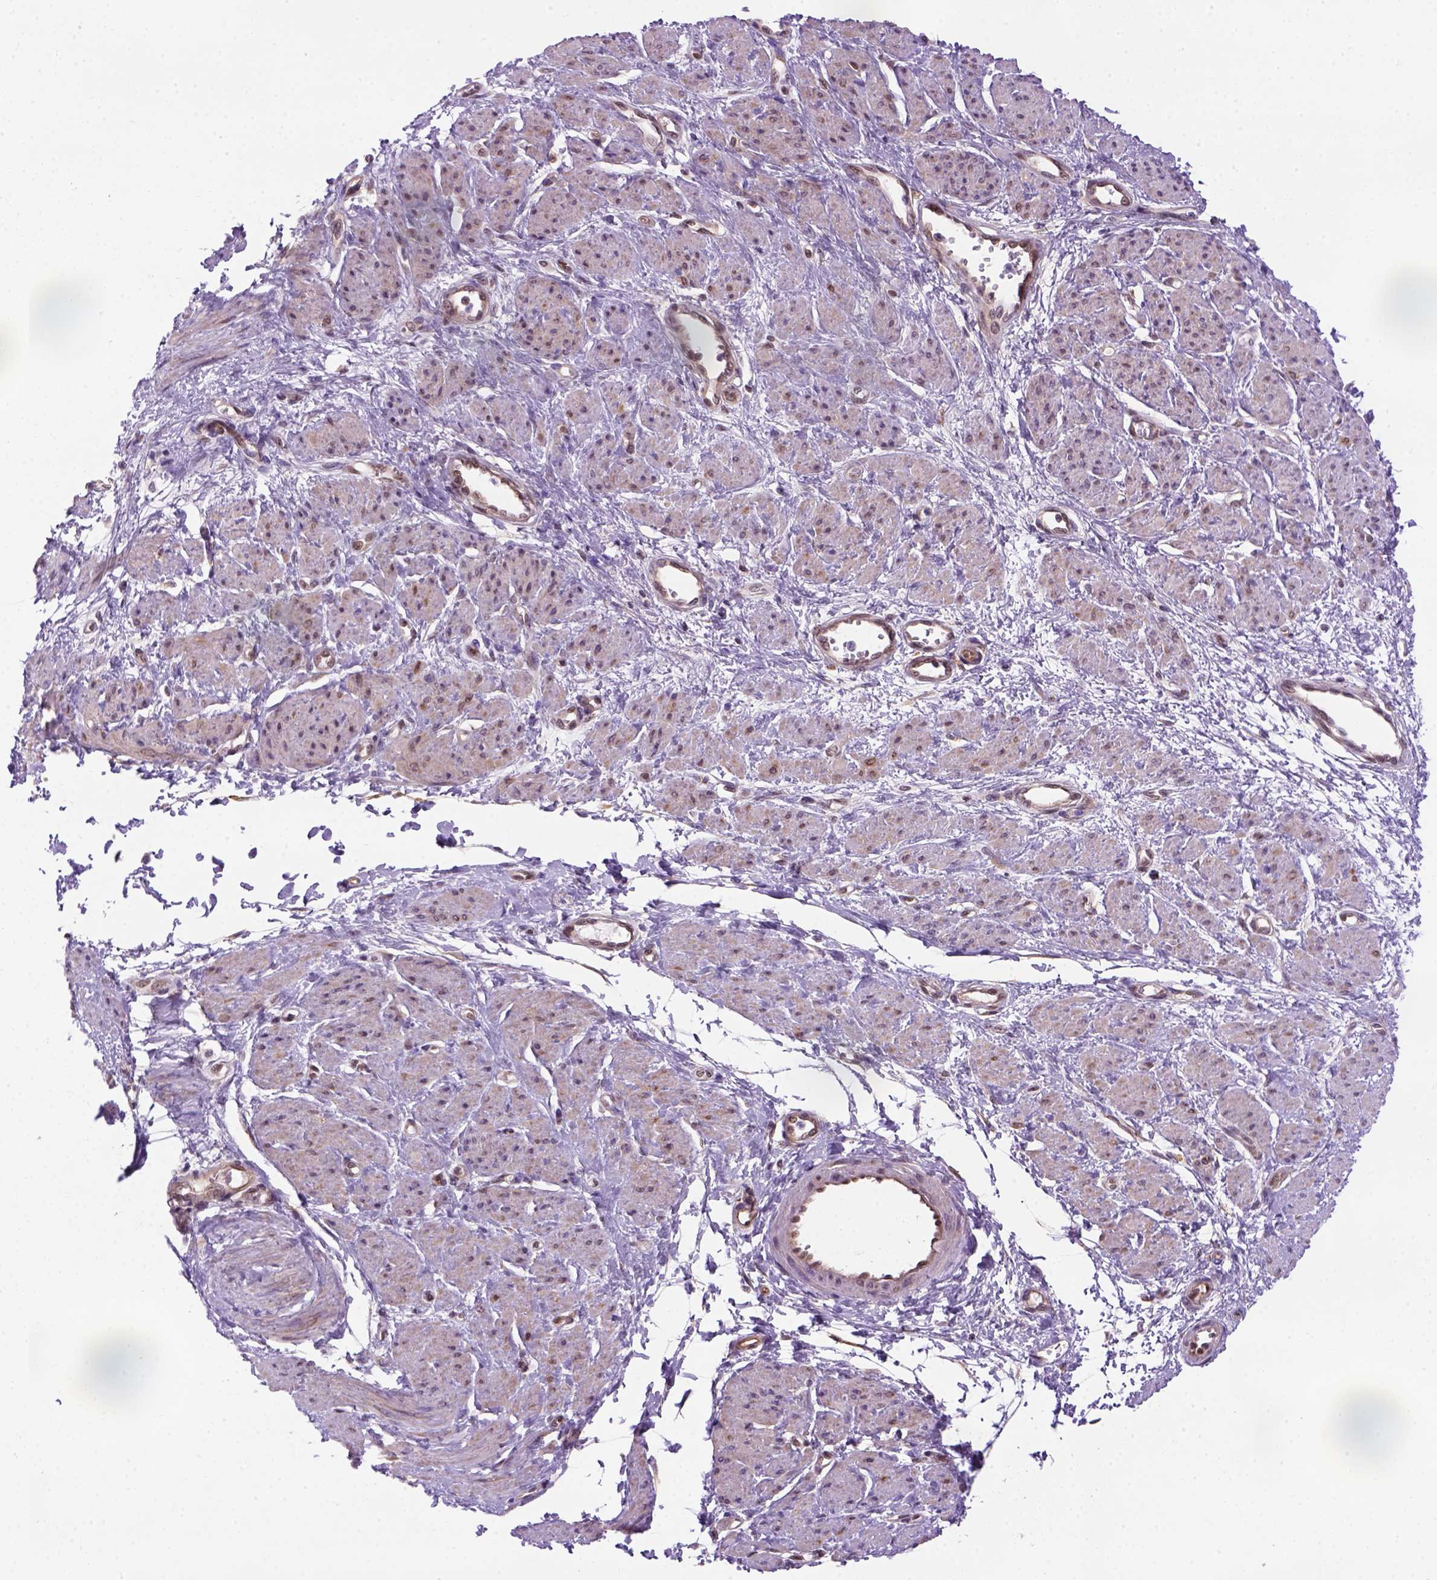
{"staining": {"intensity": "moderate", "quantity": "25%-75%", "location": "nuclear"}, "tissue": "smooth muscle", "cell_type": "Smooth muscle cells", "image_type": "normal", "snomed": [{"axis": "morphology", "description": "Normal tissue, NOS"}, {"axis": "topography", "description": "Smooth muscle"}, {"axis": "topography", "description": "Uterus"}], "caption": "Immunohistochemistry of benign human smooth muscle demonstrates medium levels of moderate nuclear staining in approximately 25%-75% of smooth muscle cells. (Stains: DAB (3,3'-diaminobenzidine) in brown, nuclei in blue, Microscopy: brightfield microscopy at high magnification).", "gene": "MGMT", "patient": {"sex": "female", "age": 39}}